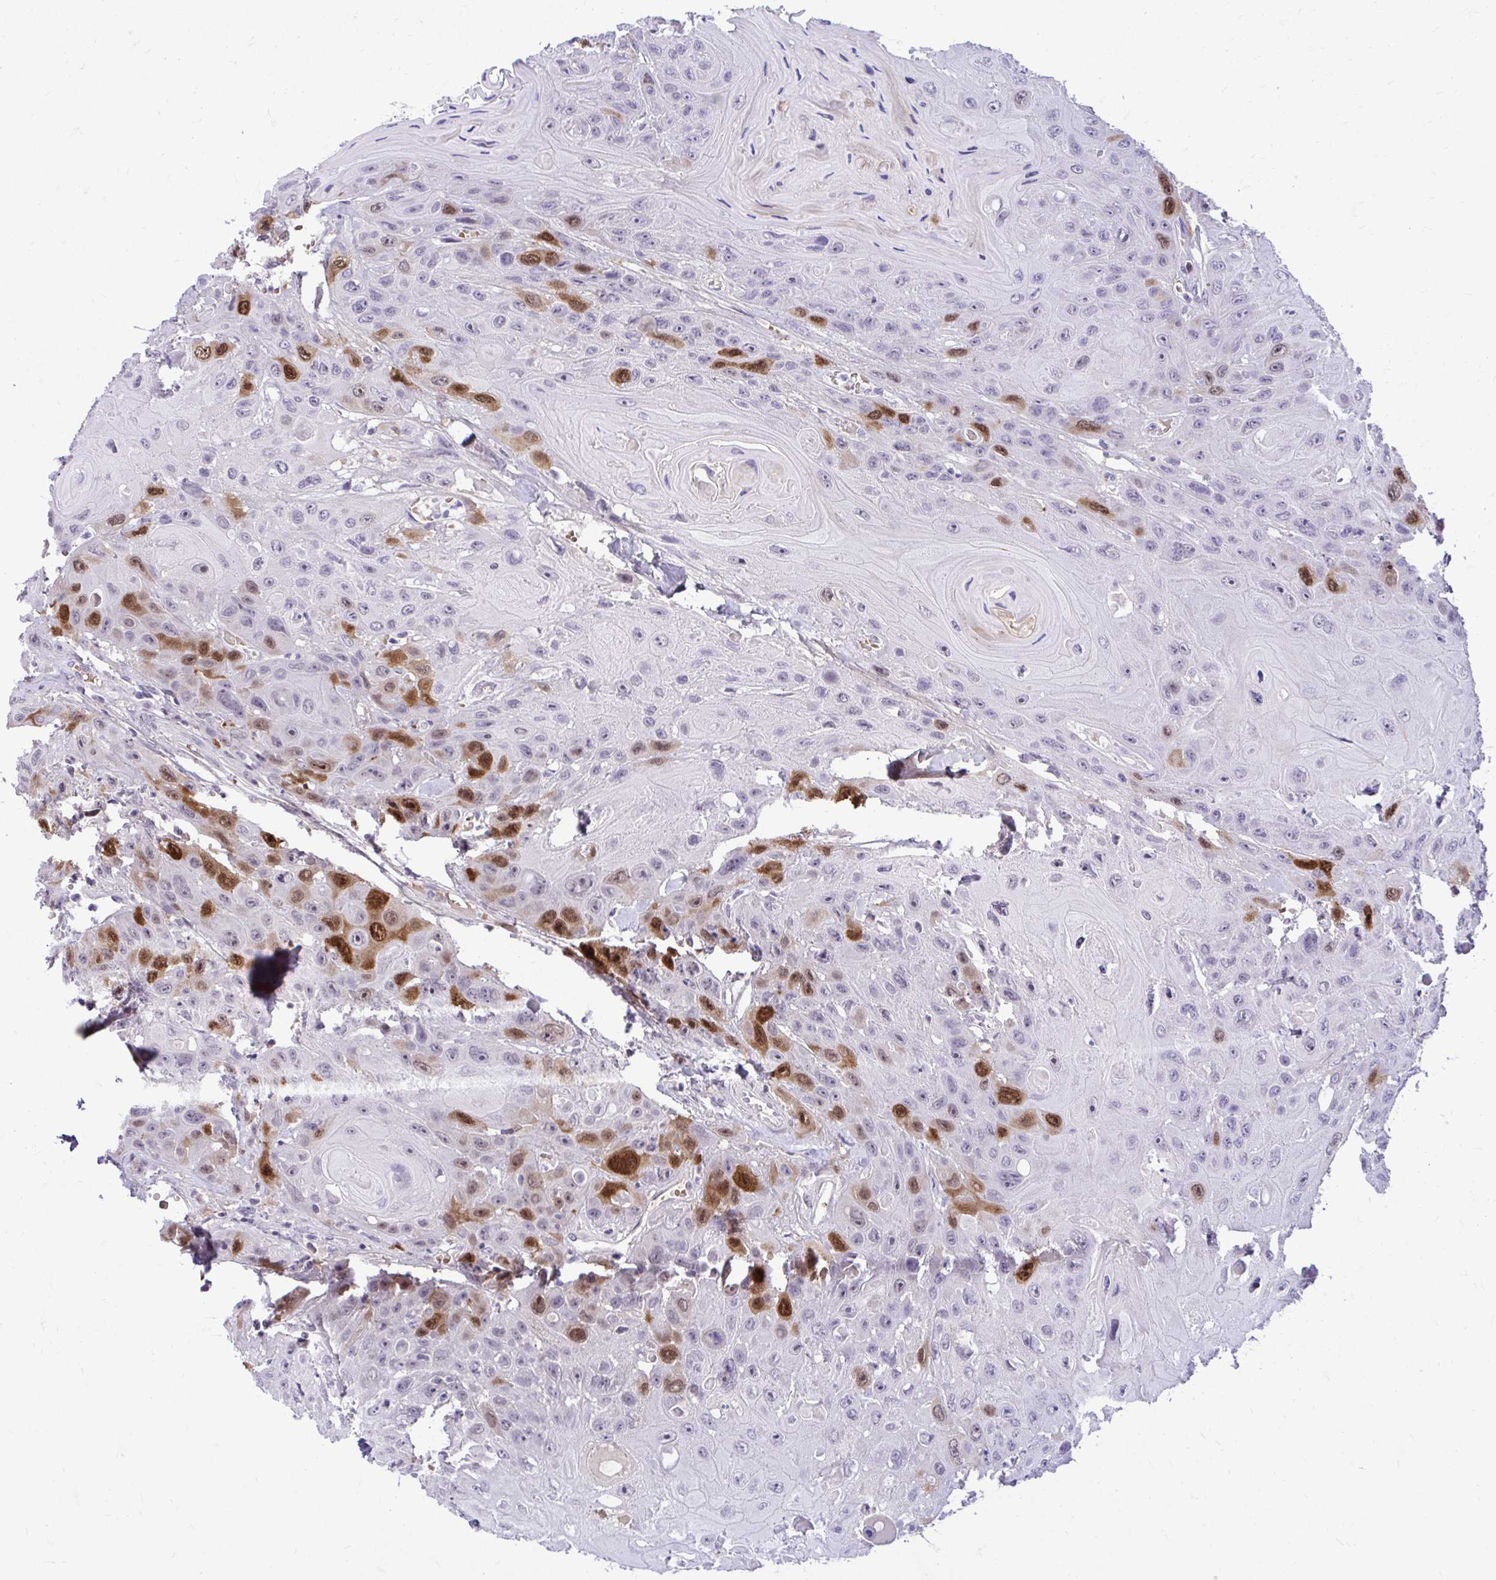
{"staining": {"intensity": "strong", "quantity": "<25%", "location": "cytoplasmic/membranous,nuclear"}, "tissue": "head and neck cancer", "cell_type": "Tumor cells", "image_type": "cancer", "snomed": [{"axis": "morphology", "description": "Squamous cell carcinoma, NOS"}, {"axis": "topography", "description": "Head-Neck"}], "caption": "Brown immunohistochemical staining in head and neck cancer reveals strong cytoplasmic/membranous and nuclear staining in about <25% of tumor cells. The staining was performed using DAB (3,3'-diaminobenzidine) to visualize the protein expression in brown, while the nuclei were stained in blue with hematoxylin (Magnification: 20x).", "gene": "CDC20", "patient": {"sex": "female", "age": 59}}